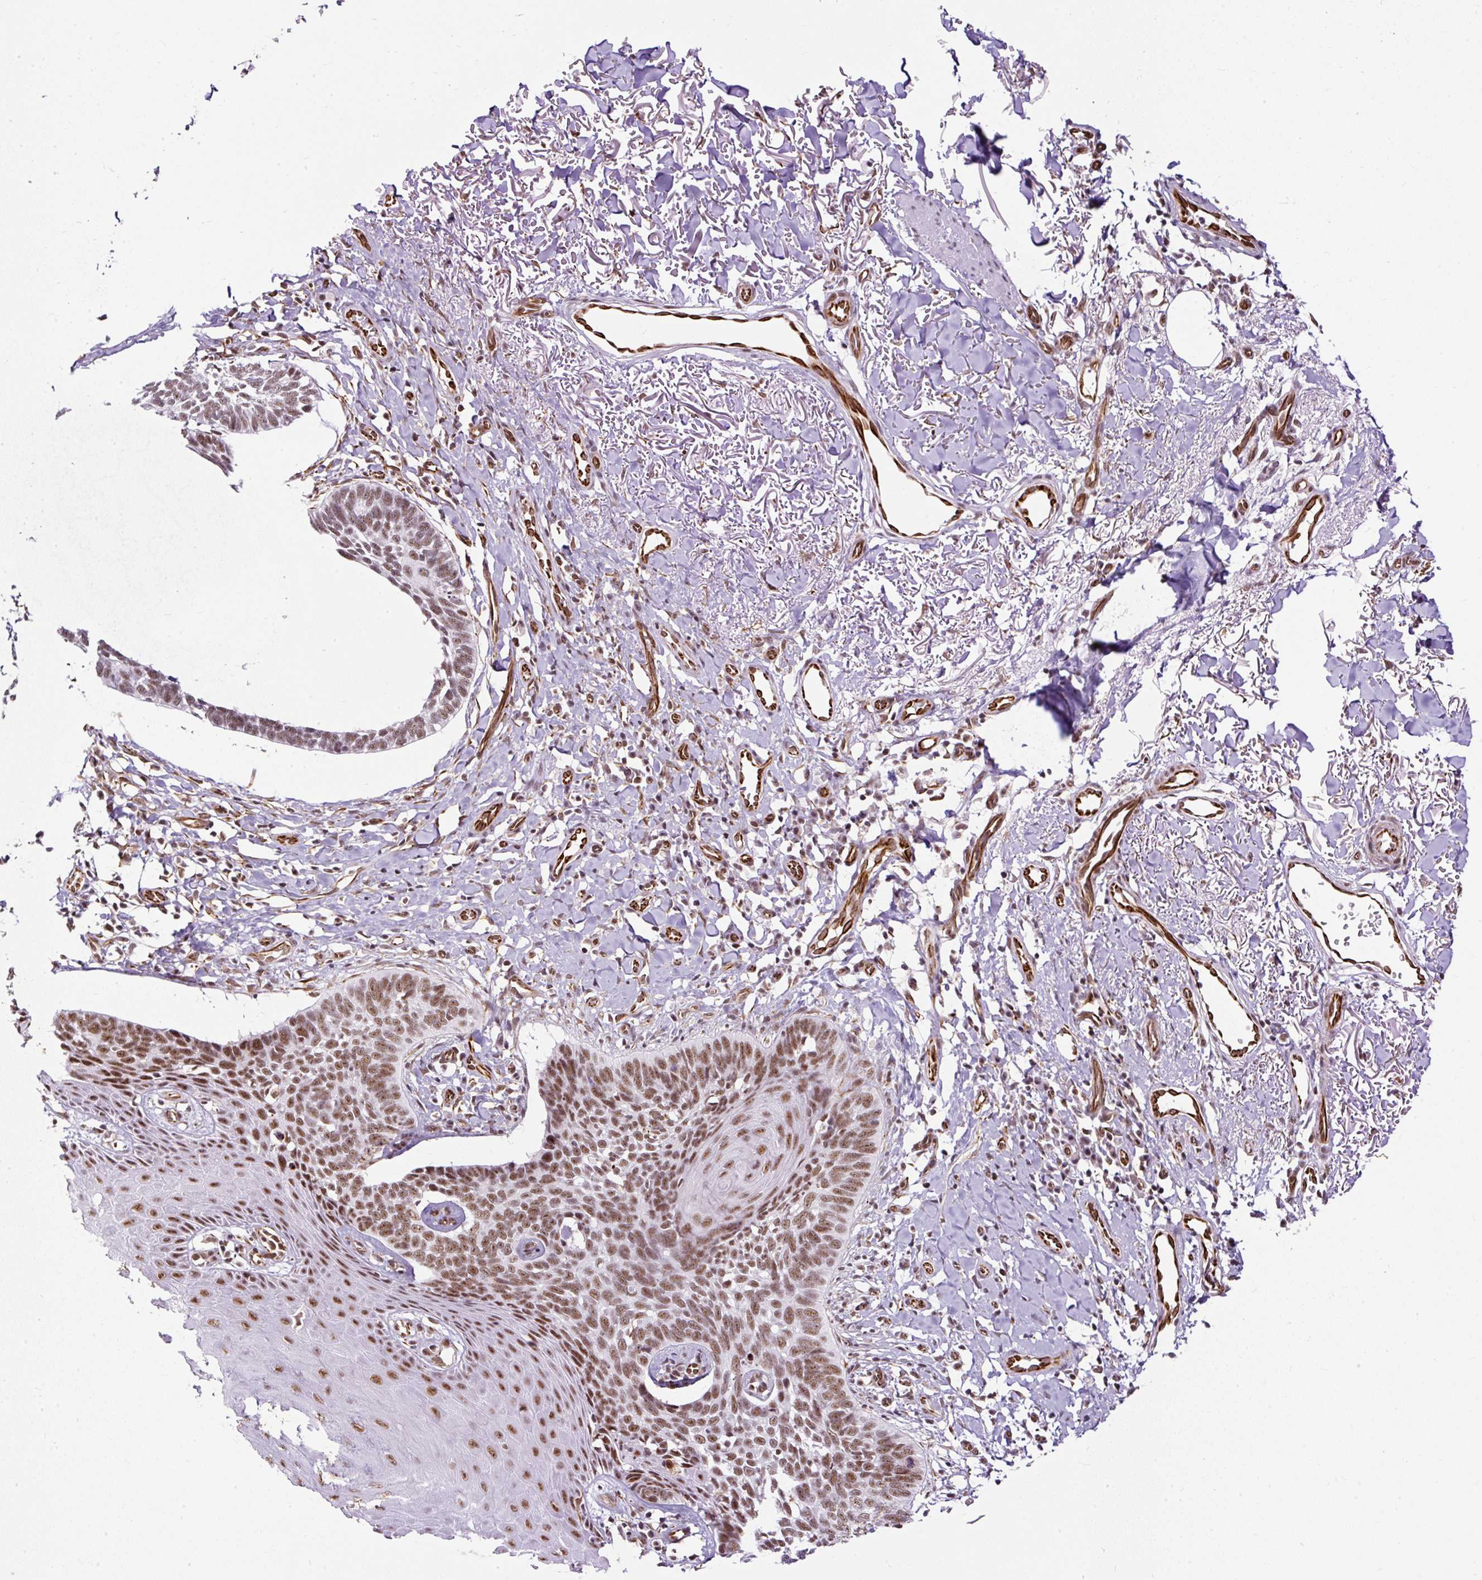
{"staining": {"intensity": "moderate", "quantity": ">75%", "location": "nuclear"}, "tissue": "skin cancer", "cell_type": "Tumor cells", "image_type": "cancer", "snomed": [{"axis": "morphology", "description": "Normal tissue, NOS"}, {"axis": "morphology", "description": "Basal cell carcinoma"}, {"axis": "topography", "description": "Skin"}], "caption": "Human skin cancer (basal cell carcinoma) stained with a protein marker exhibits moderate staining in tumor cells.", "gene": "LUC7L2", "patient": {"sex": "male", "age": 77}}